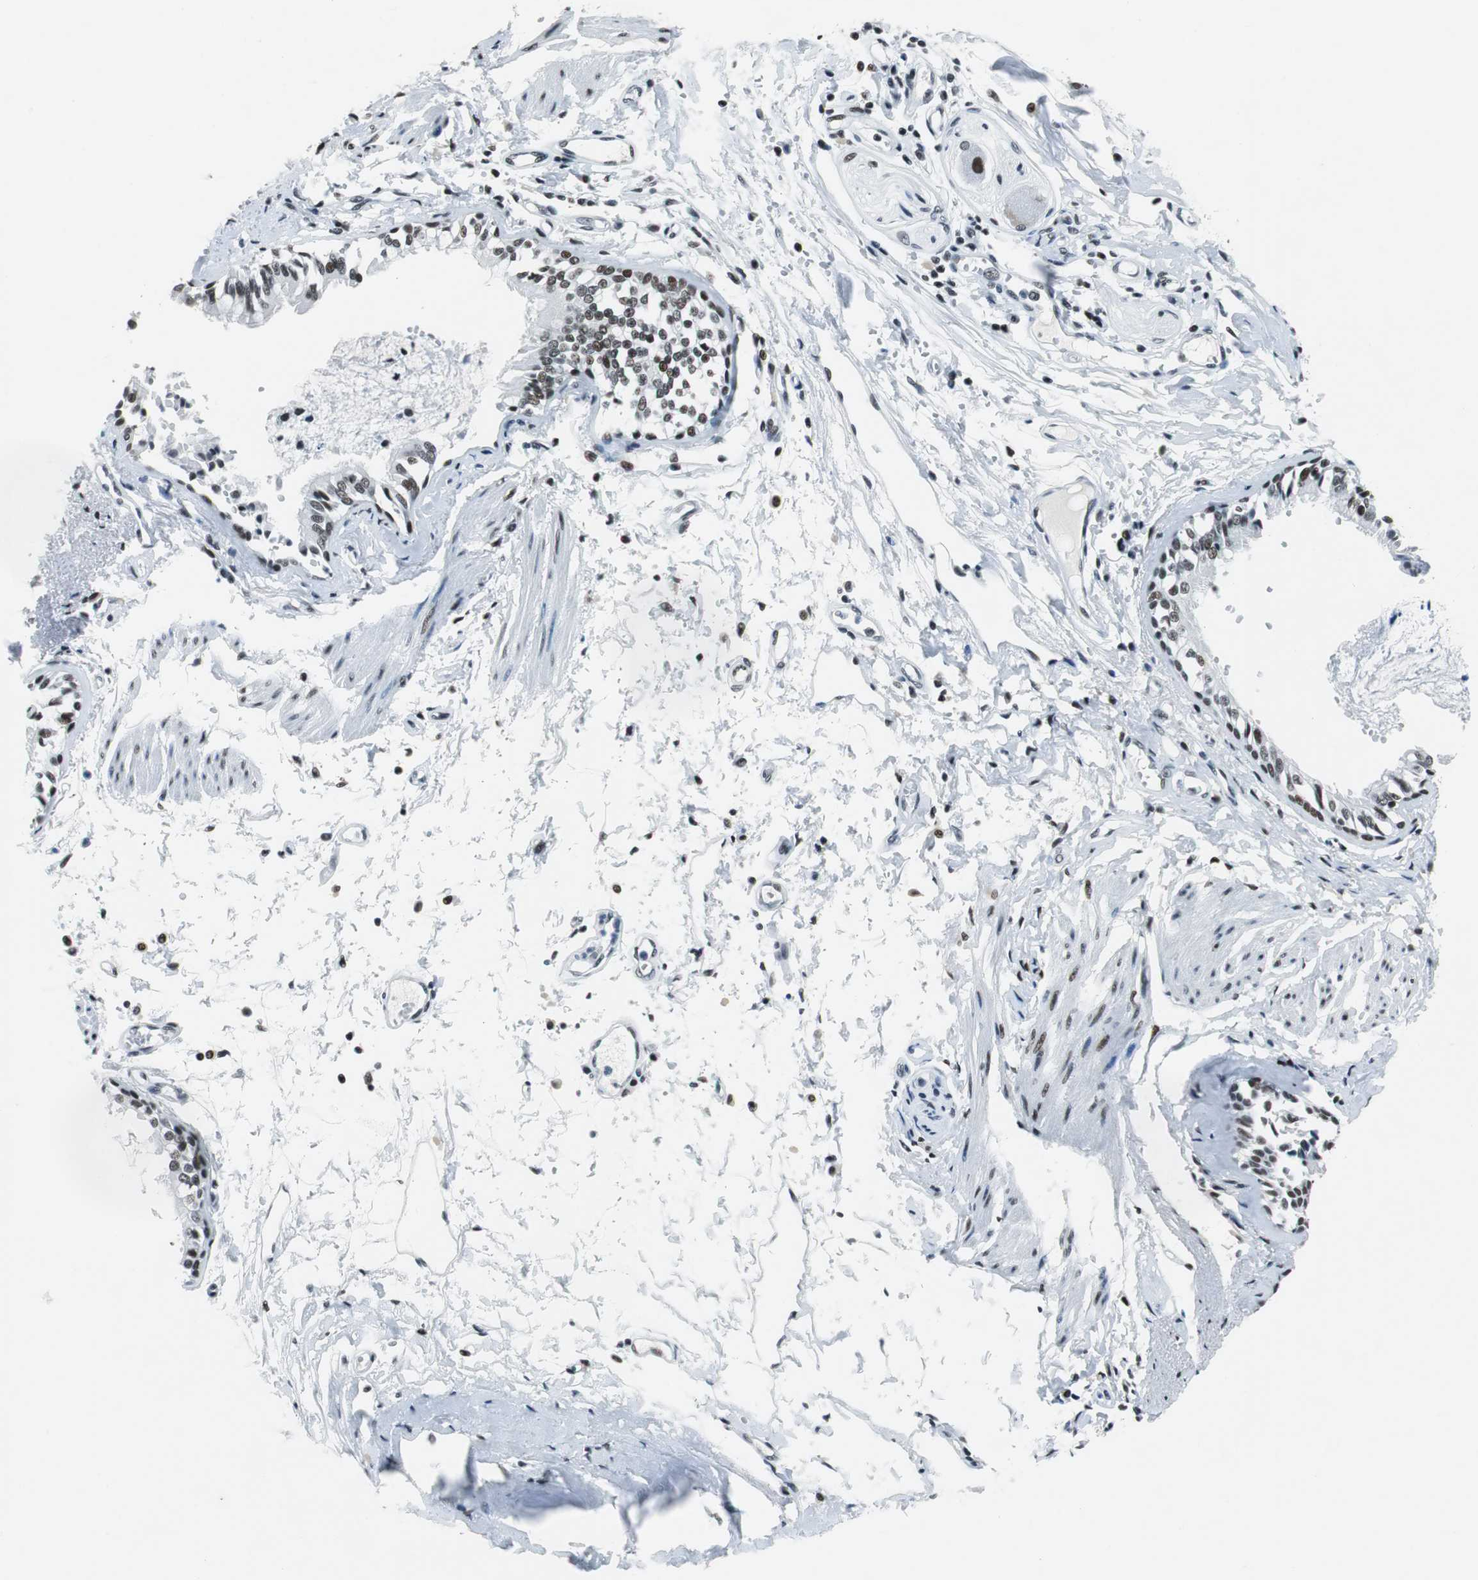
{"staining": {"intensity": "weak", "quantity": "<25%", "location": "nuclear"}, "tissue": "bronchus", "cell_type": "Respiratory epithelial cells", "image_type": "normal", "snomed": [{"axis": "morphology", "description": "Normal tissue, NOS"}, {"axis": "topography", "description": "Bronchus"}, {"axis": "topography", "description": "Lung"}], "caption": "Immunohistochemistry of benign bronchus exhibits no positivity in respiratory epithelial cells. (Brightfield microscopy of DAB (3,3'-diaminobenzidine) immunohistochemistry (IHC) at high magnification).", "gene": "HDAC3", "patient": {"sex": "female", "age": 56}}